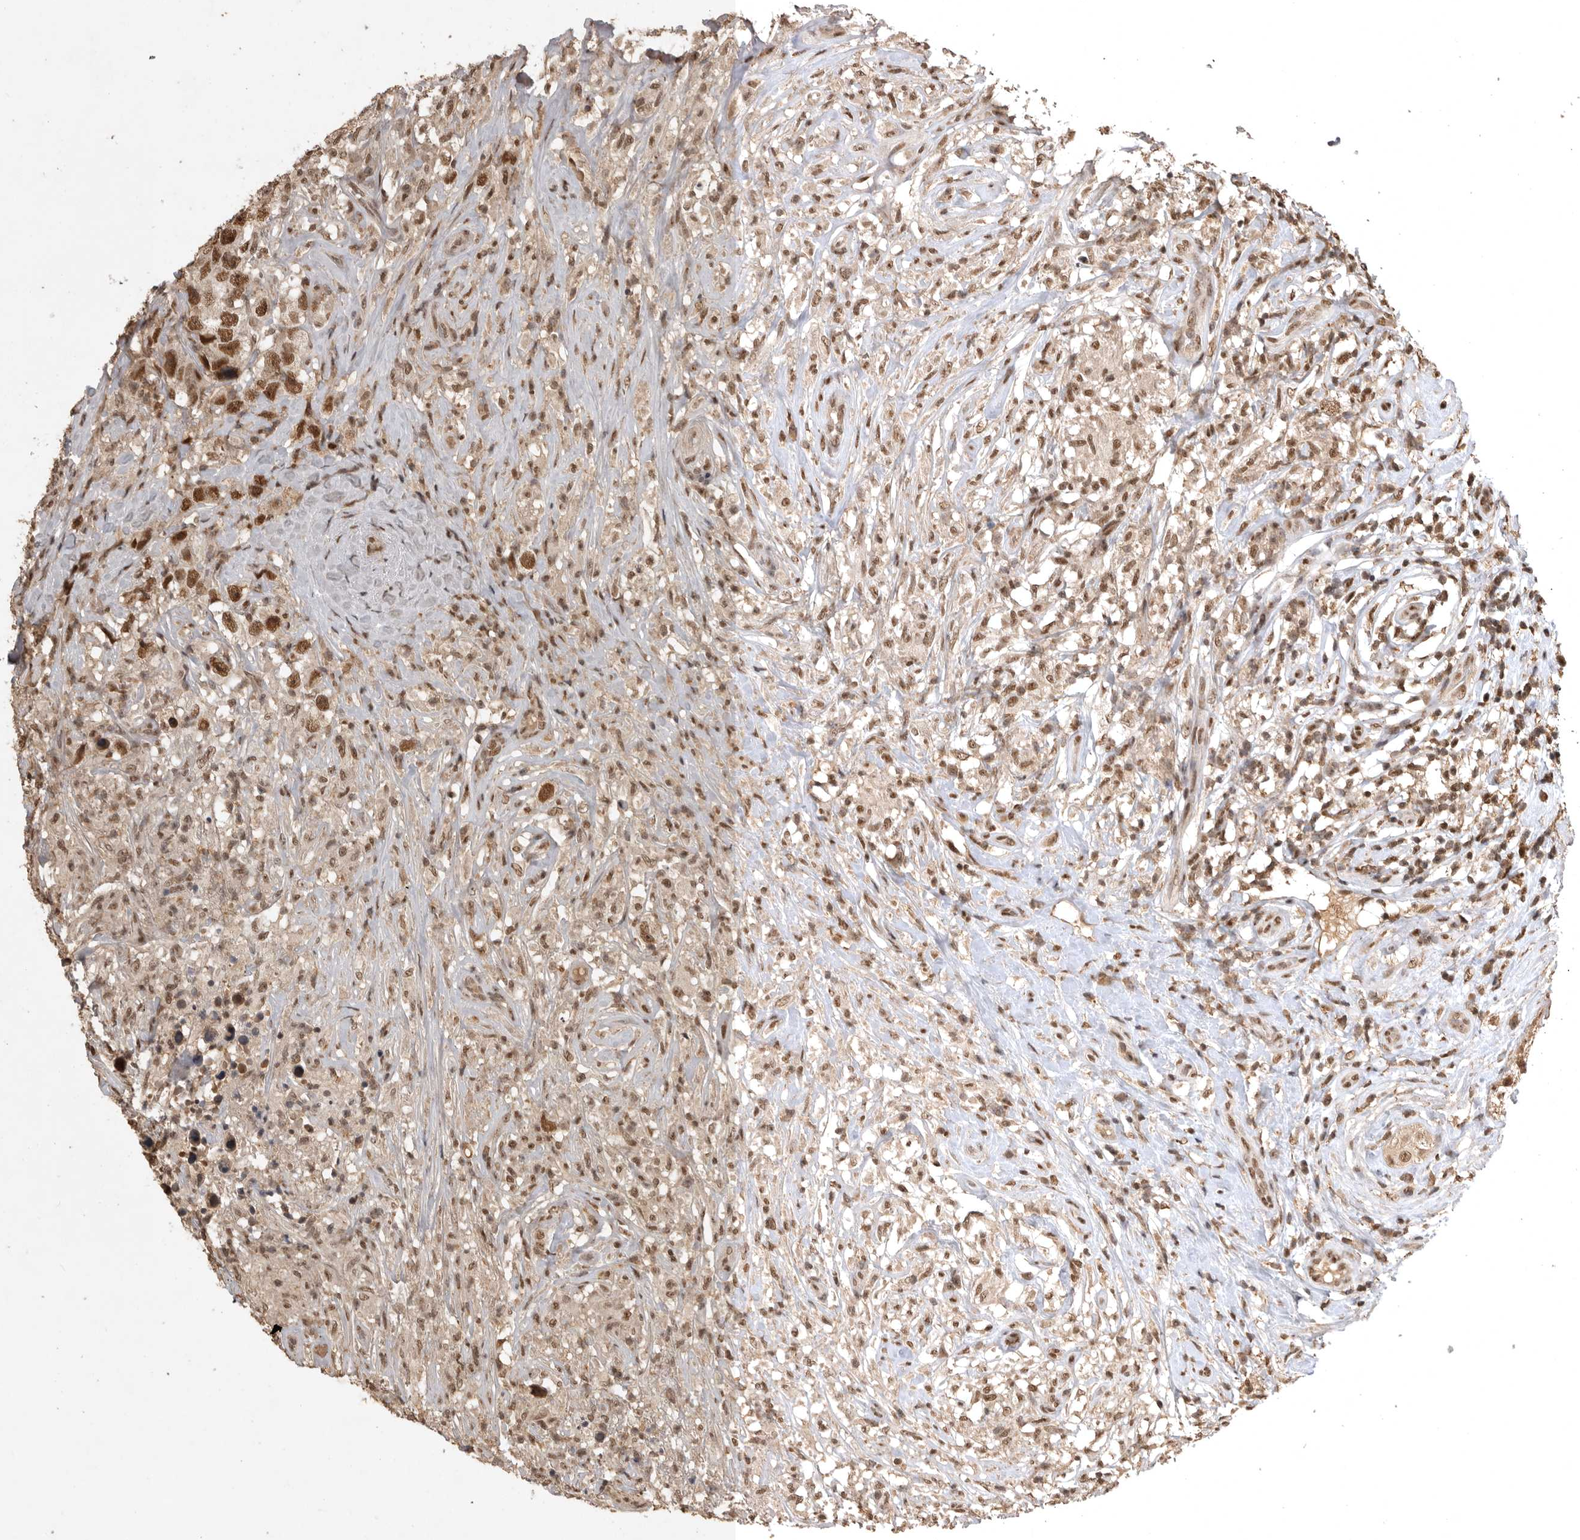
{"staining": {"intensity": "moderate", "quantity": ">75%", "location": "nuclear"}, "tissue": "testis cancer", "cell_type": "Tumor cells", "image_type": "cancer", "snomed": [{"axis": "morphology", "description": "Seminoma, NOS"}, {"axis": "topography", "description": "Testis"}], "caption": "Moderate nuclear positivity for a protein is seen in approximately >75% of tumor cells of testis cancer (seminoma) using immunohistochemistry (IHC).", "gene": "CBLL1", "patient": {"sex": "male", "age": 49}}